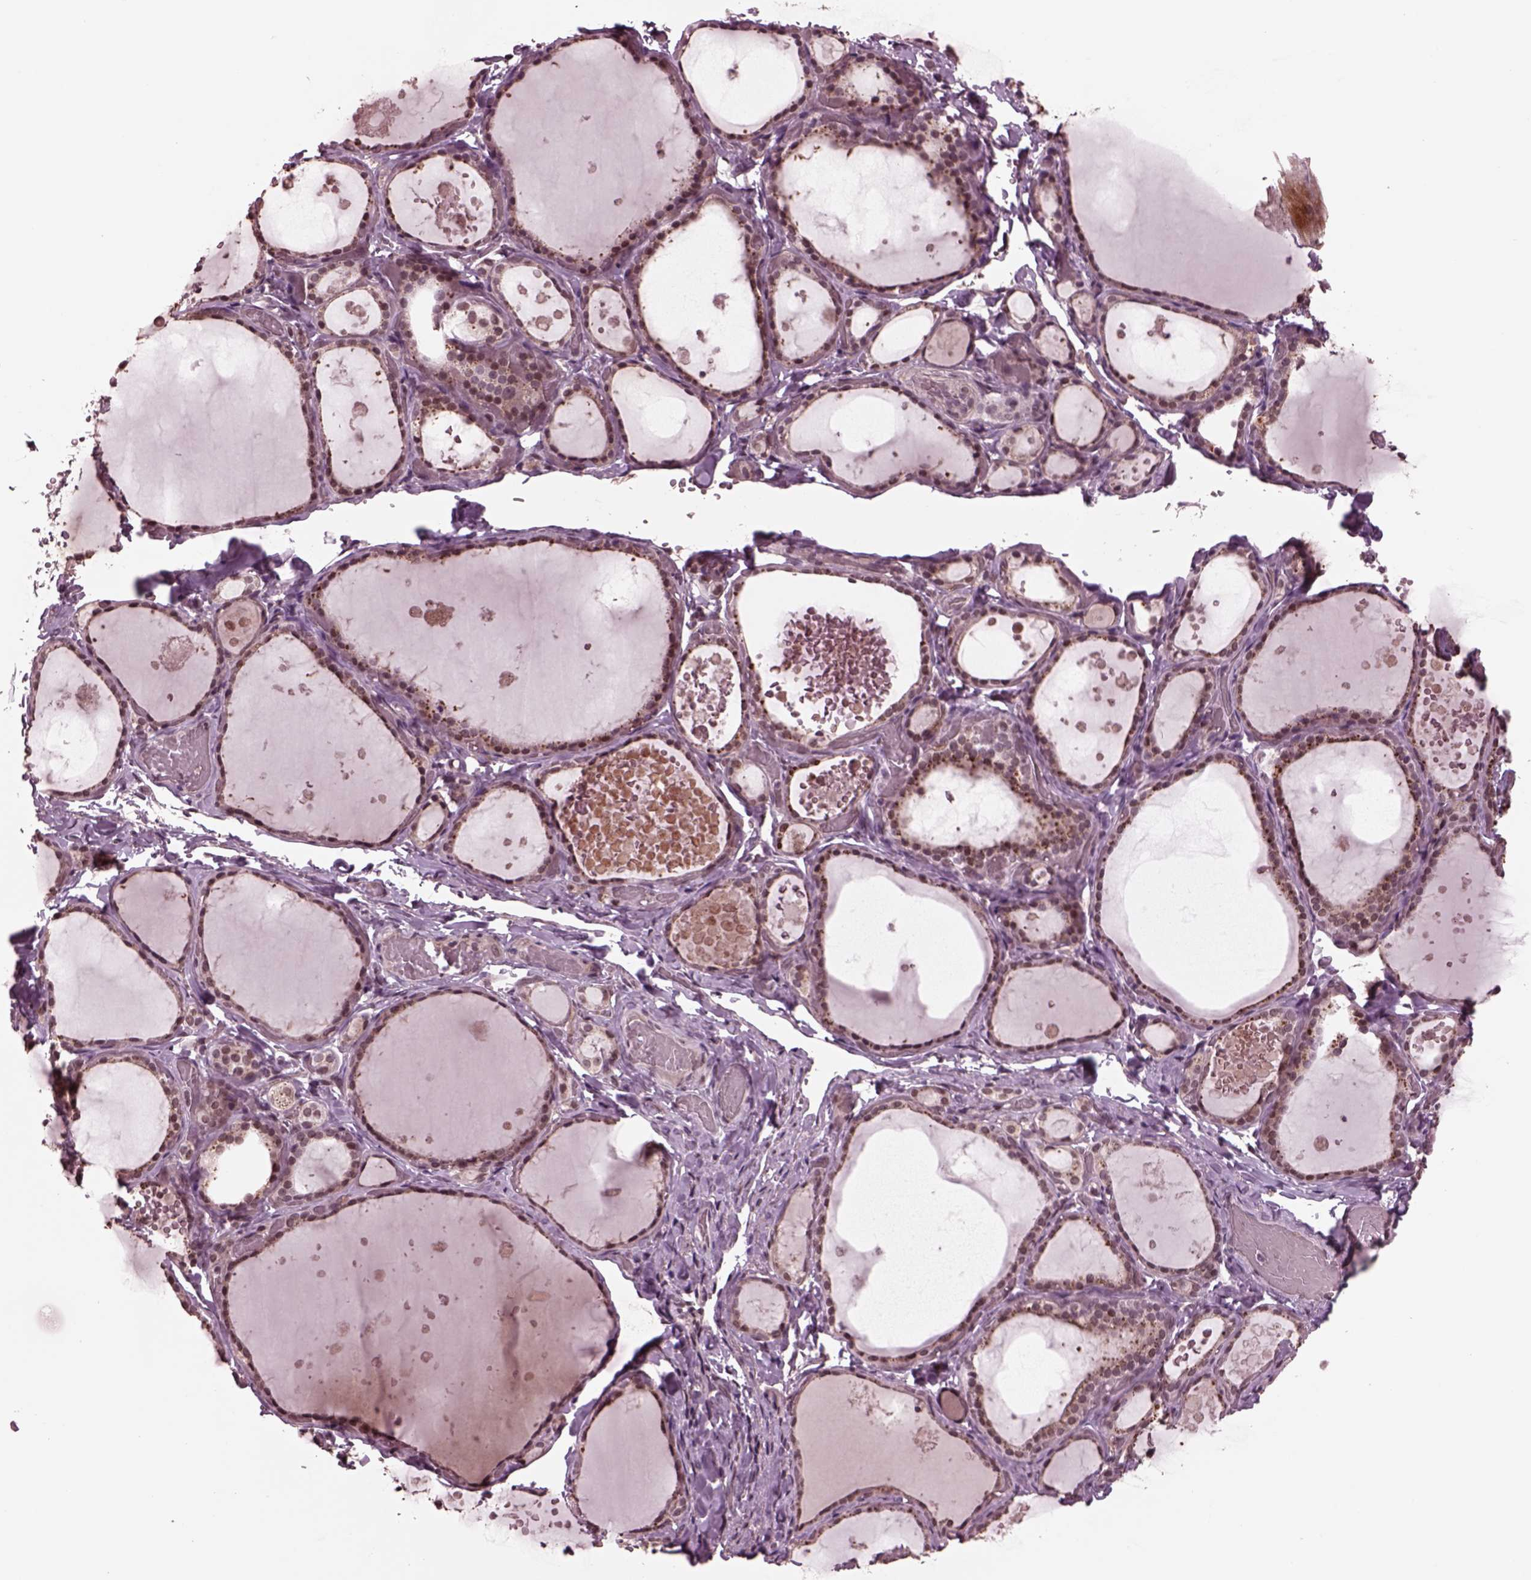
{"staining": {"intensity": "weak", "quantity": "<25%", "location": "nuclear"}, "tissue": "thyroid gland", "cell_type": "Glandular cells", "image_type": "normal", "snomed": [{"axis": "morphology", "description": "Normal tissue, NOS"}, {"axis": "topography", "description": "Thyroid gland"}], "caption": "Protein analysis of benign thyroid gland exhibits no significant expression in glandular cells. The staining is performed using DAB (3,3'-diaminobenzidine) brown chromogen with nuclei counter-stained in using hematoxylin.", "gene": "NAP1L5", "patient": {"sex": "female", "age": 56}}